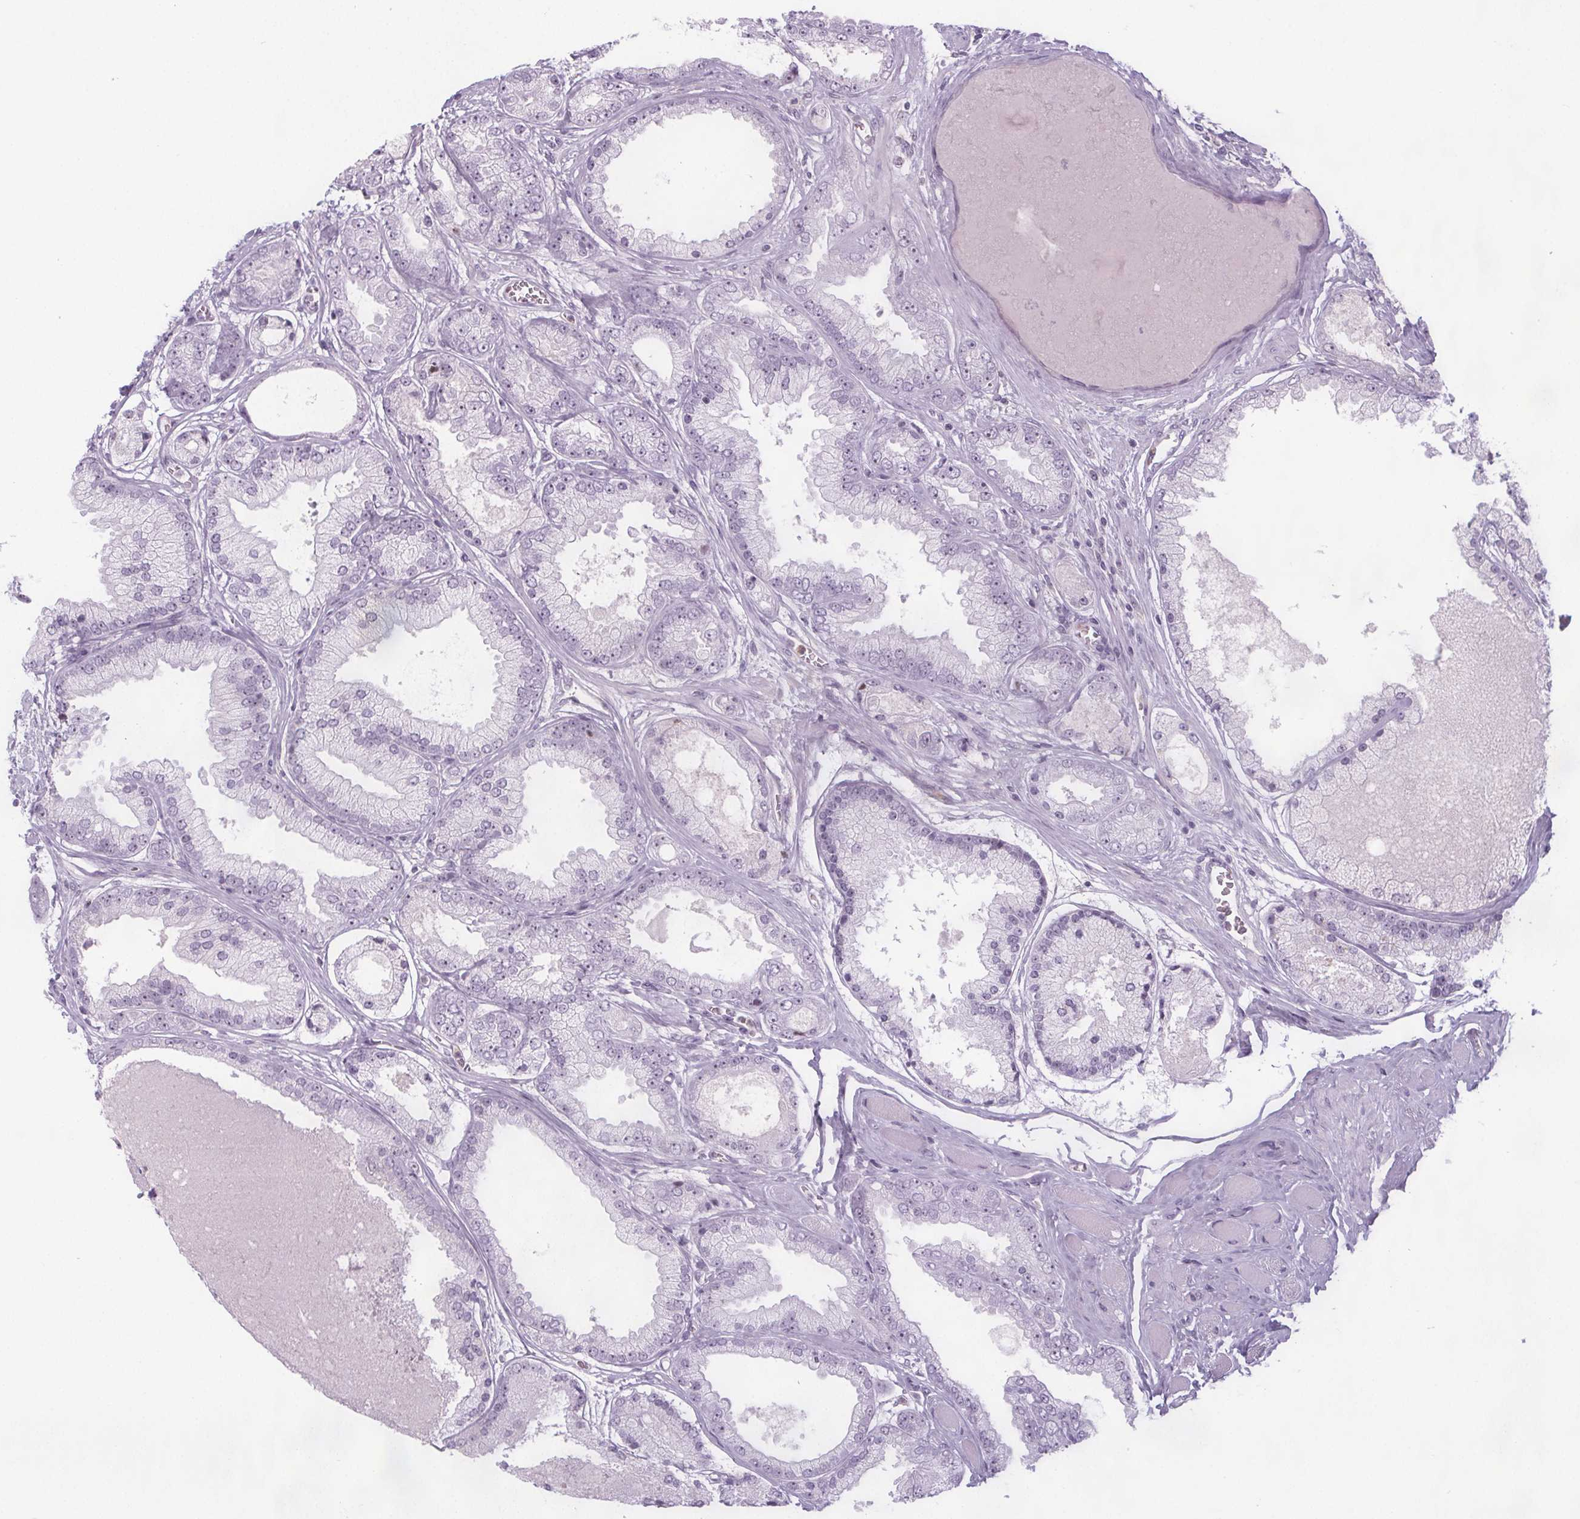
{"staining": {"intensity": "weak", "quantity": "<25%", "location": "nuclear"}, "tissue": "prostate cancer", "cell_type": "Tumor cells", "image_type": "cancer", "snomed": [{"axis": "morphology", "description": "Adenocarcinoma, High grade"}, {"axis": "topography", "description": "Prostate"}], "caption": "This is an IHC photomicrograph of human prostate cancer. There is no positivity in tumor cells.", "gene": "NOLC1", "patient": {"sex": "male", "age": 67}}